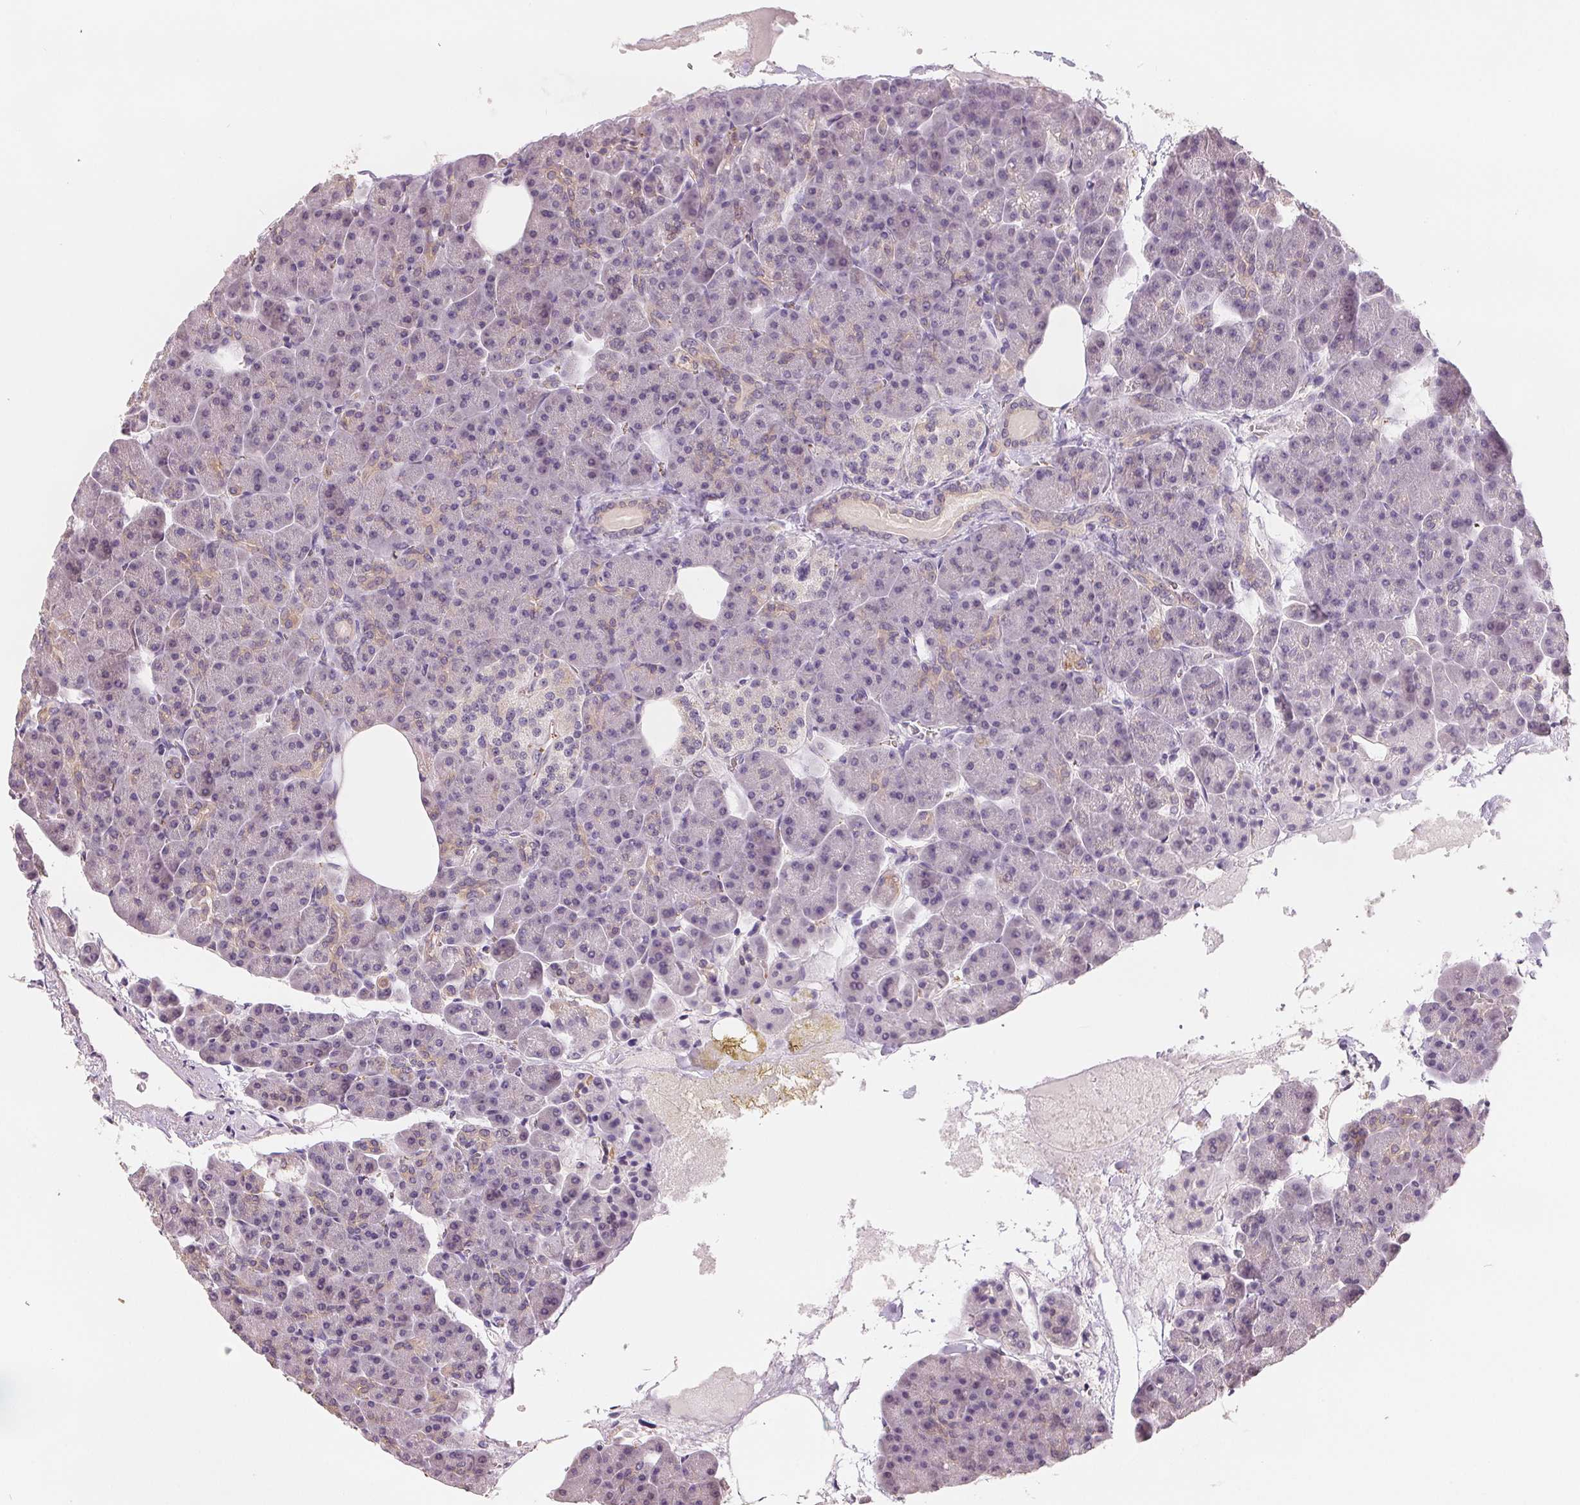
{"staining": {"intensity": "weak", "quantity": "<25%", "location": "cytoplasmic/membranous"}, "tissue": "pancreas", "cell_type": "Exocrine glandular cells", "image_type": "normal", "snomed": [{"axis": "morphology", "description": "Normal tissue, NOS"}, {"axis": "topography", "description": "Pancreas"}], "caption": "Immunohistochemistry (IHC) photomicrograph of benign human pancreas stained for a protein (brown), which reveals no expression in exocrine glandular cells.", "gene": "VTCN1", "patient": {"sex": "female", "age": 74}}